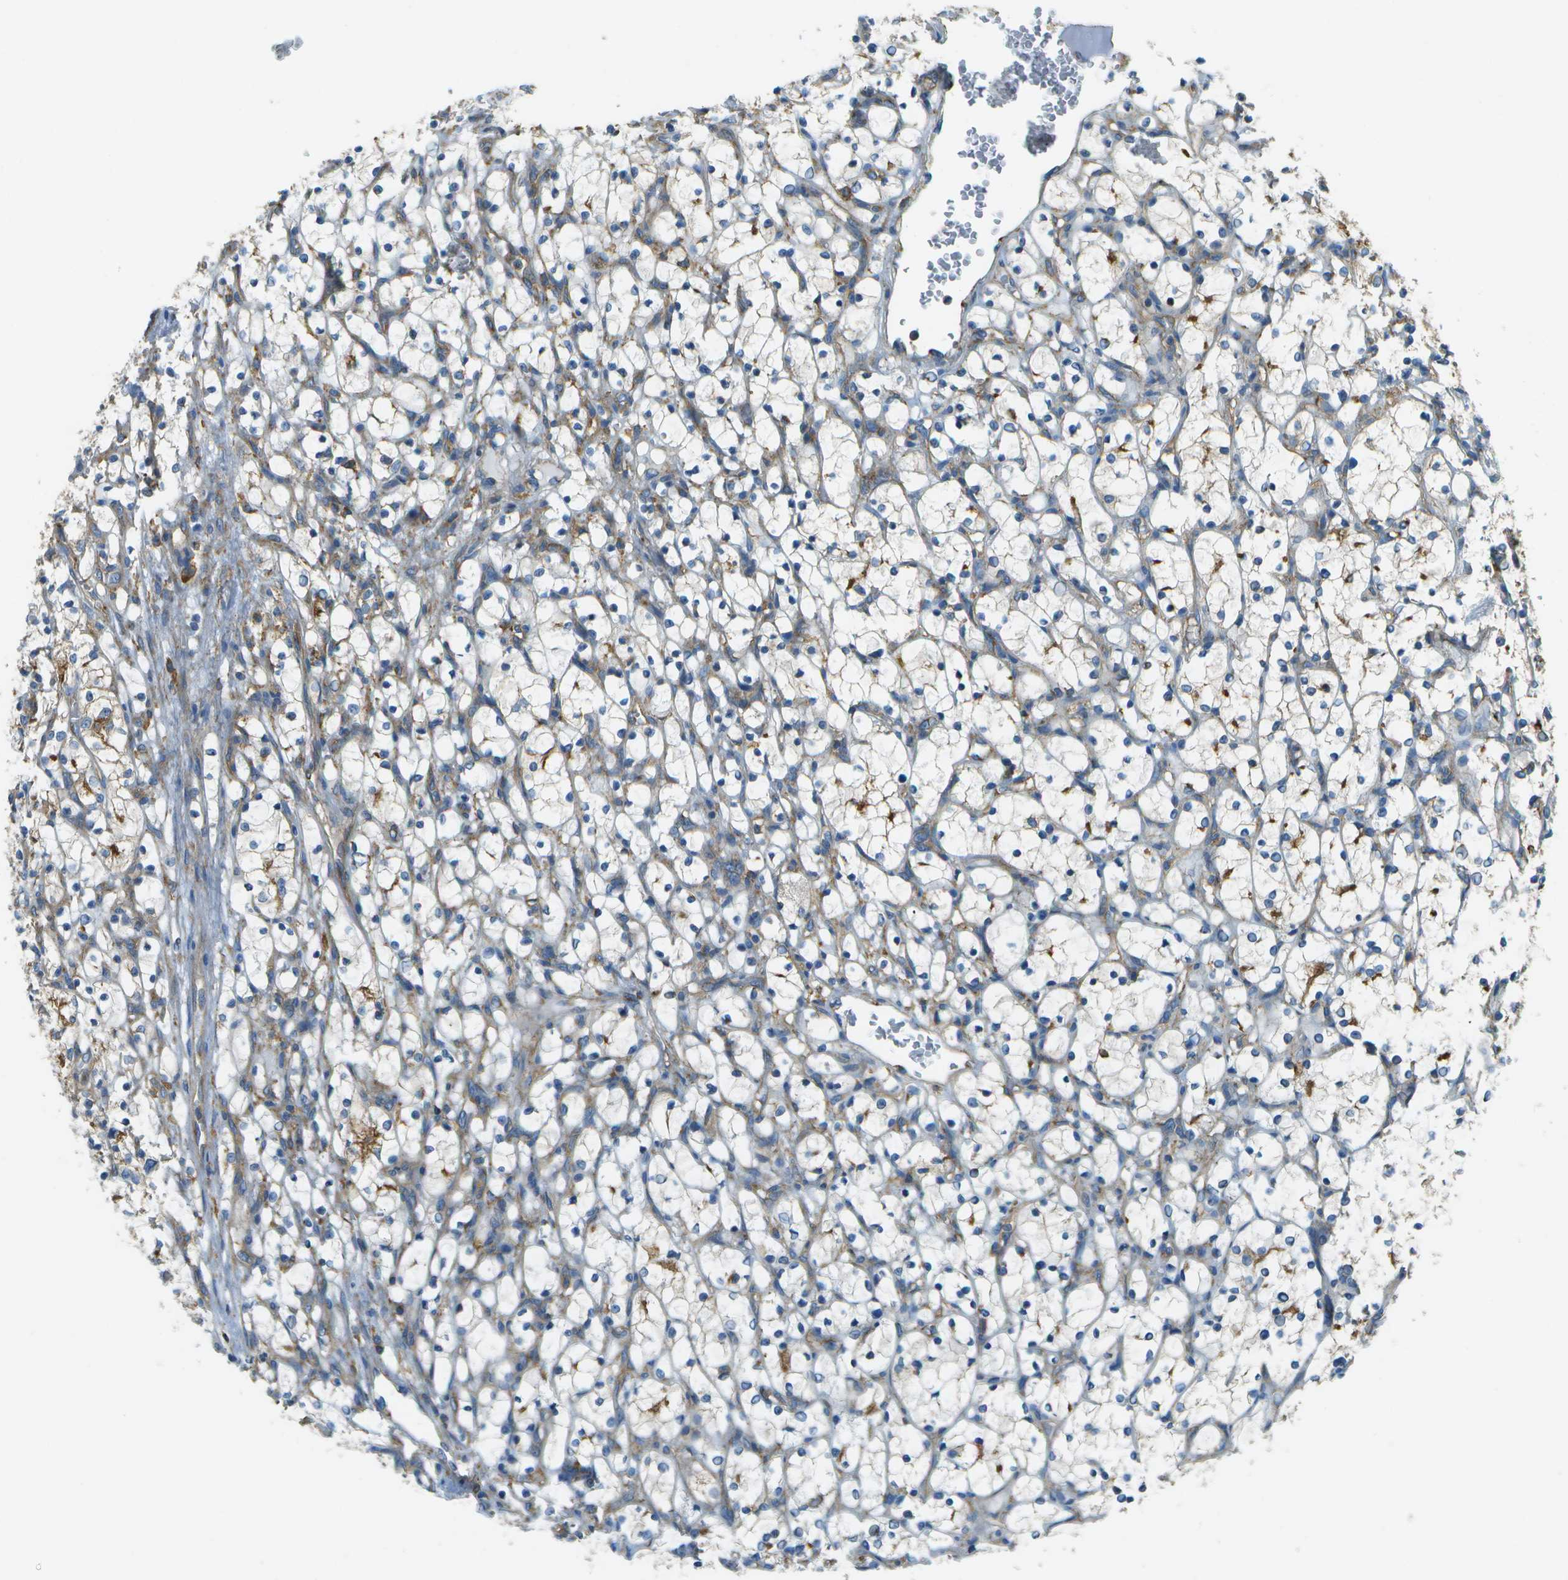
{"staining": {"intensity": "moderate", "quantity": "25%-75%", "location": "cytoplasmic/membranous"}, "tissue": "renal cancer", "cell_type": "Tumor cells", "image_type": "cancer", "snomed": [{"axis": "morphology", "description": "Adenocarcinoma, NOS"}, {"axis": "topography", "description": "Kidney"}], "caption": "IHC image of neoplastic tissue: renal adenocarcinoma stained using immunohistochemistry (IHC) exhibits medium levels of moderate protein expression localized specifically in the cytoplasmic/membranous of tumor cells, appearing as a cytoplasmic/membranous brown color.", "gene": "CLTC", "patient": {"sex": "female", "age": 69}}